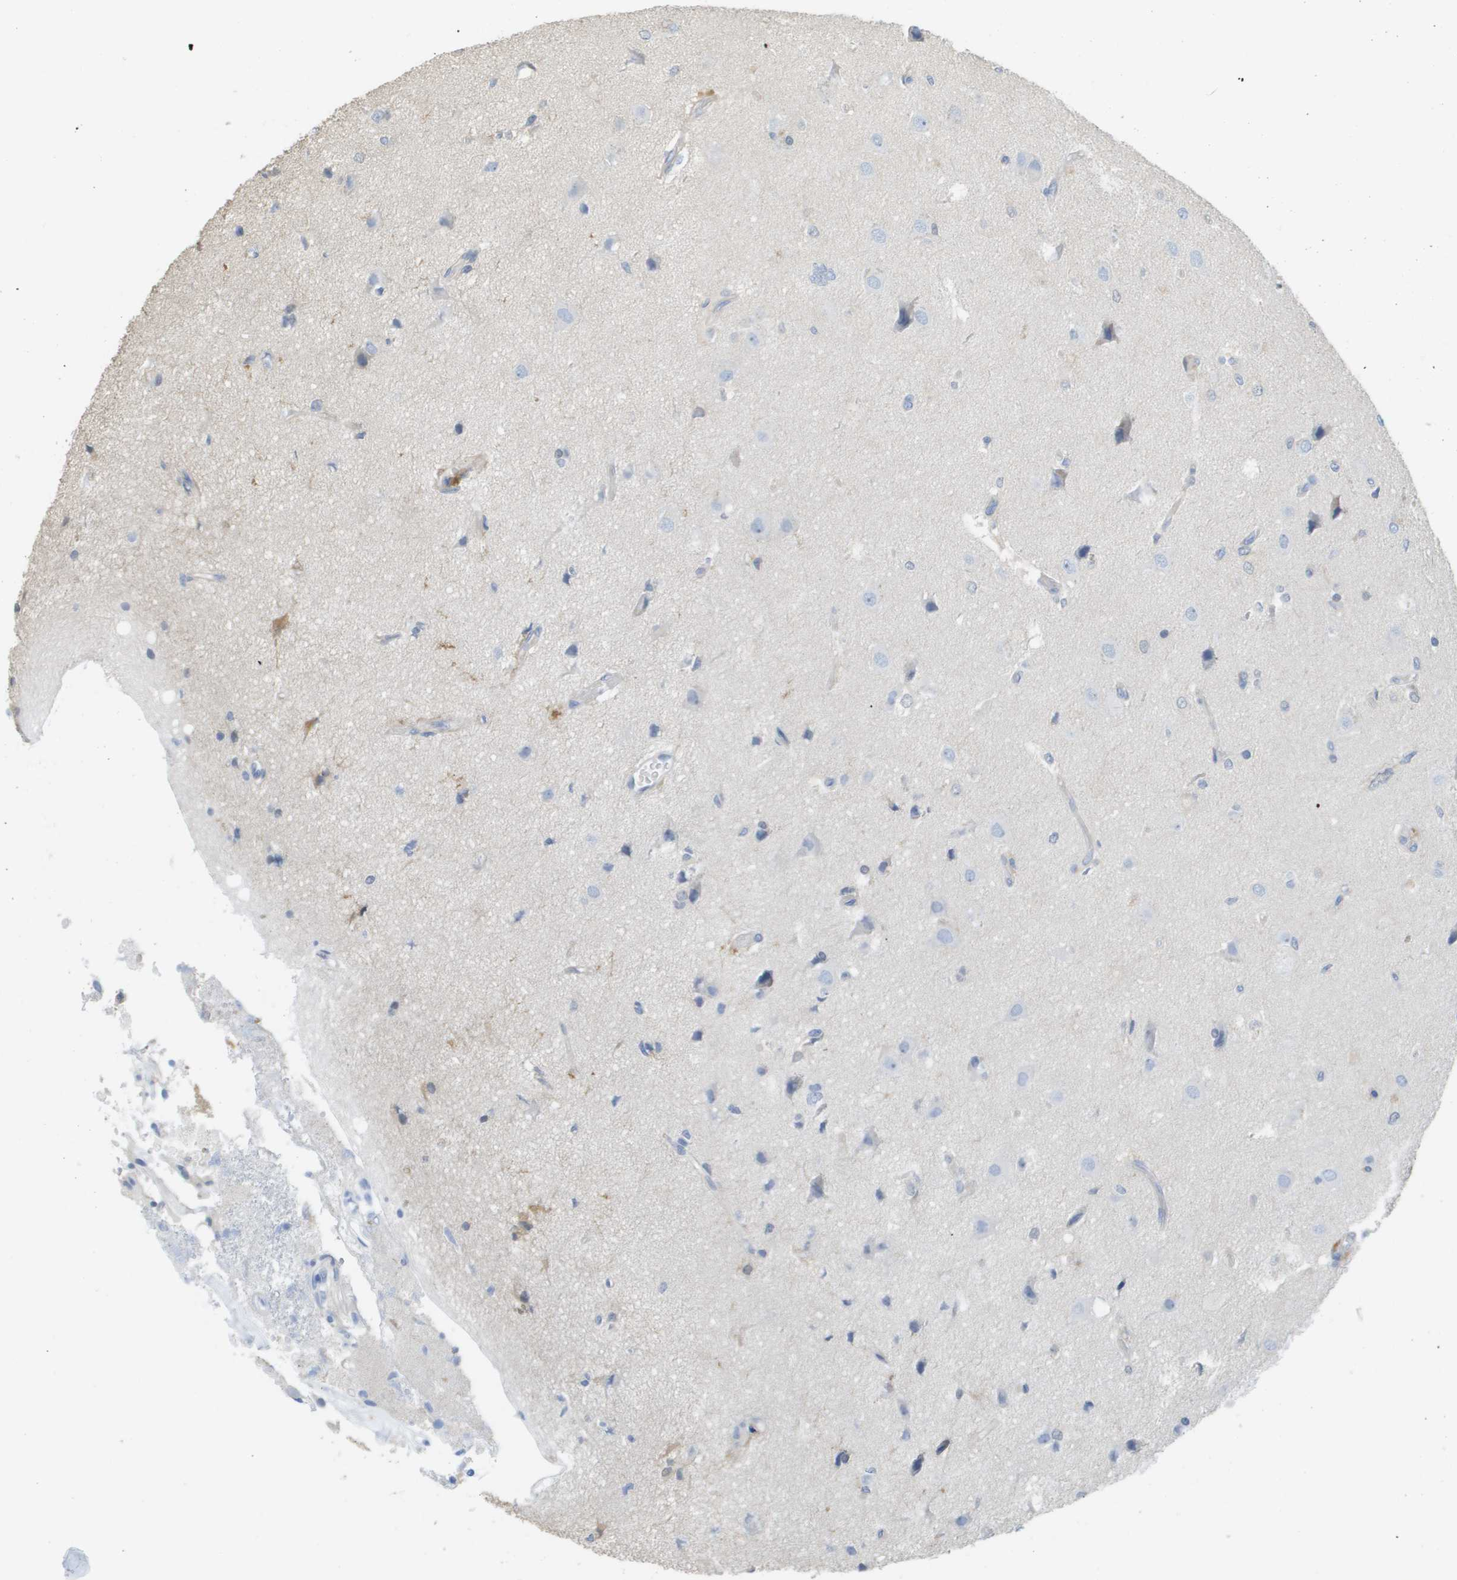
{"staining": {"intensity": "negative", "quantity": "none", "location": "none"}, "tissue": "glioma", "cell_type": "Tumor cells", "image_type": "cancer", "snomed": [{"axis": "morphology", "description": "Glioma, malignant, High grade"}, {"axis": "topography", "description": "Brain"}], "caption": "An immunohistochemistry (IHC) image of glioma is shown. There is no staining in tumor cells of glioma. (DAB (3,3'-diaminobenzidine) immunohistochemistry with hematoxylin counter stain).", "gene": "MYL3", "patient": {"sex": "female", "age": 59}}